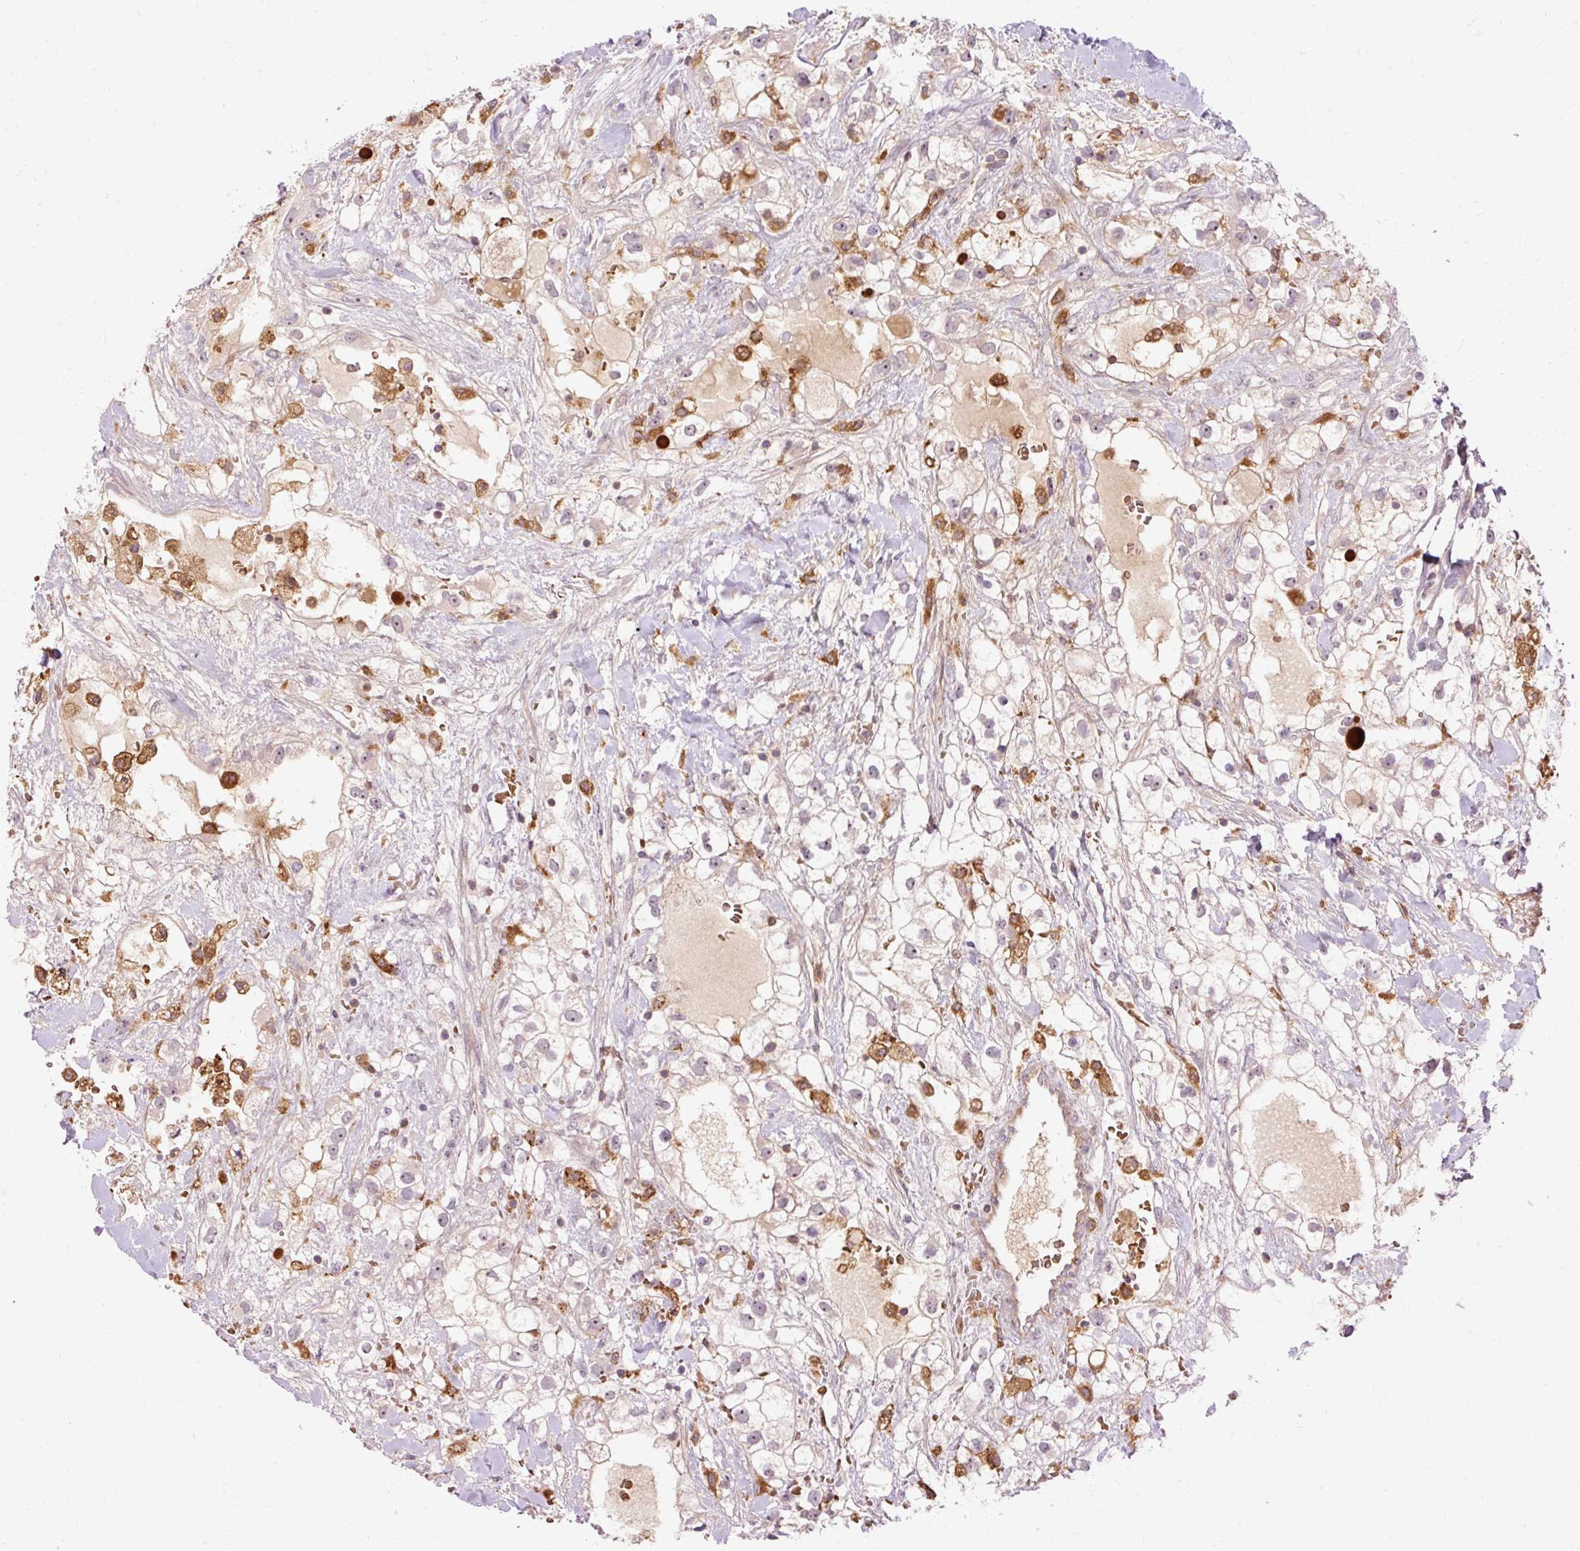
{"staining": {"intensity": "moderate", "quantity": "<25%", "location": "cytoplasmic/membranous"}, "tissue": "renal cancer", "cell_type": "Tumor cells", "image_type": "cancer", "snomed": [{"axis": "morphology", "description": "Adenocarcinoma, NOS"}, {"axis": "topography", "description": "Kidney"}], "caption": "The micrograph displays a brown stain indicating the presence of a protein in the cytoplasmic/membranous of tumor cells in adenocarcinoma (renal).", "gene": "CEBPZ", "patient": {"sex": "male", "age": 59}}